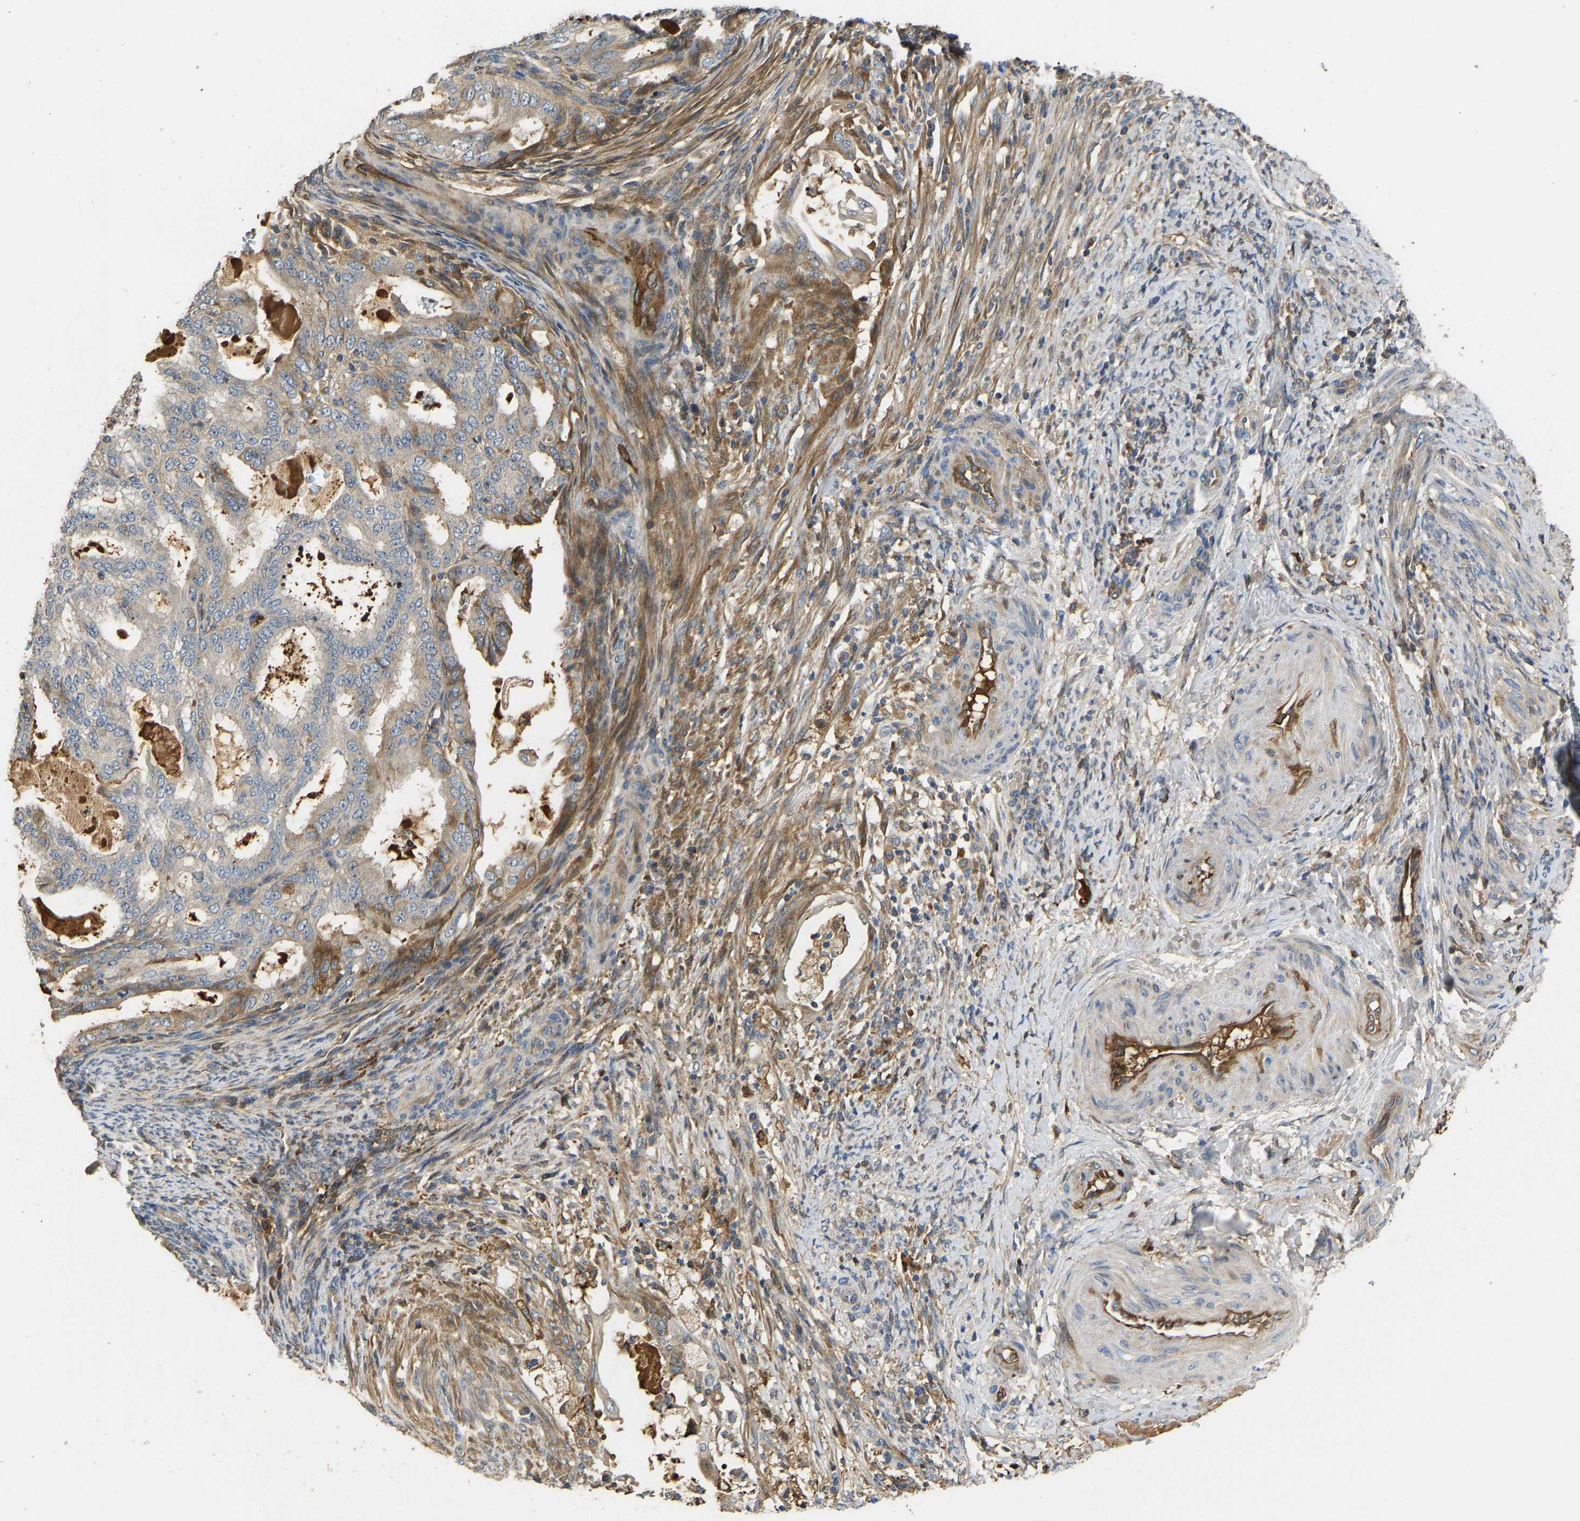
{"staining": {"intensity": "weak", "quantity": "<25%", "location": "cytoplasmic/membranous"}, "tissue": "endometrial cancer", "cell_type": "Tumor cells", "image_type": "cancer", "snomed": [{"axis": "morphology", "description": "Adenocarcinoma, NOS"}, {"axis": "topography", "description": "Endometrium"}], "caption": "A photomicrograph of human endometrial cancer is negative for staining in tumor cells.", "gene": "VCPKMT", "patient": {"sex": "female", "age": 58}}